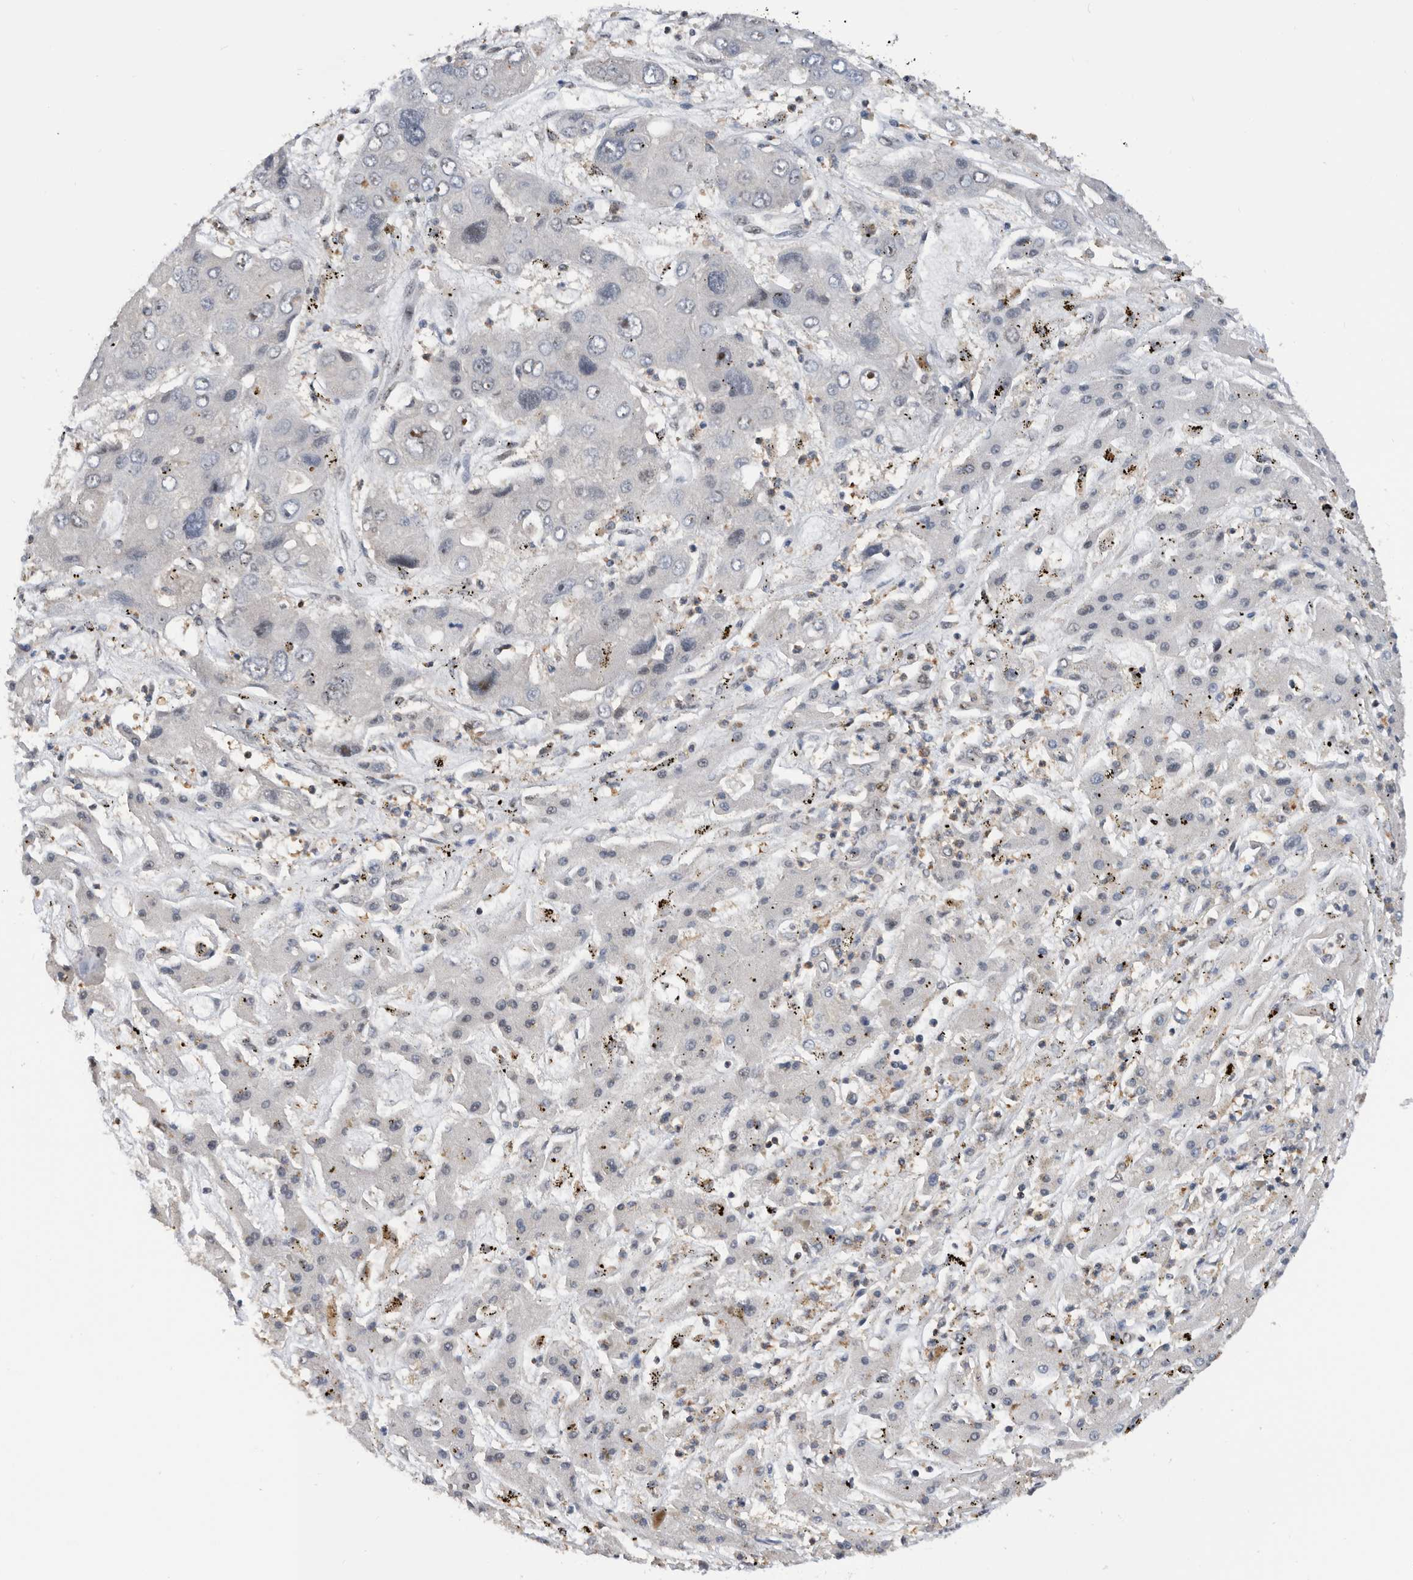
{"staining": {"intensity": "negative", "quantity": "none", "location": "none"}, "tissue": "liver cancer", "cell_type": "Tumor cells", "image_type": "cancer", "snomed": [{"axis": "morphology", "description": "Cholangiocarcinoma"}, {"axis": "topography", "description": "Liver"}], "caption": "An immunohistochemistry micrograph of liver cancer is shown. There is no staining in tumor cells of liver cancer. (DAB (3,3'-diaminobenzidine) IHC visualized using brightfield microscopy, high magnification).", "gene": "ZNF260", "patient": {"sex": "male", "age": 67}}